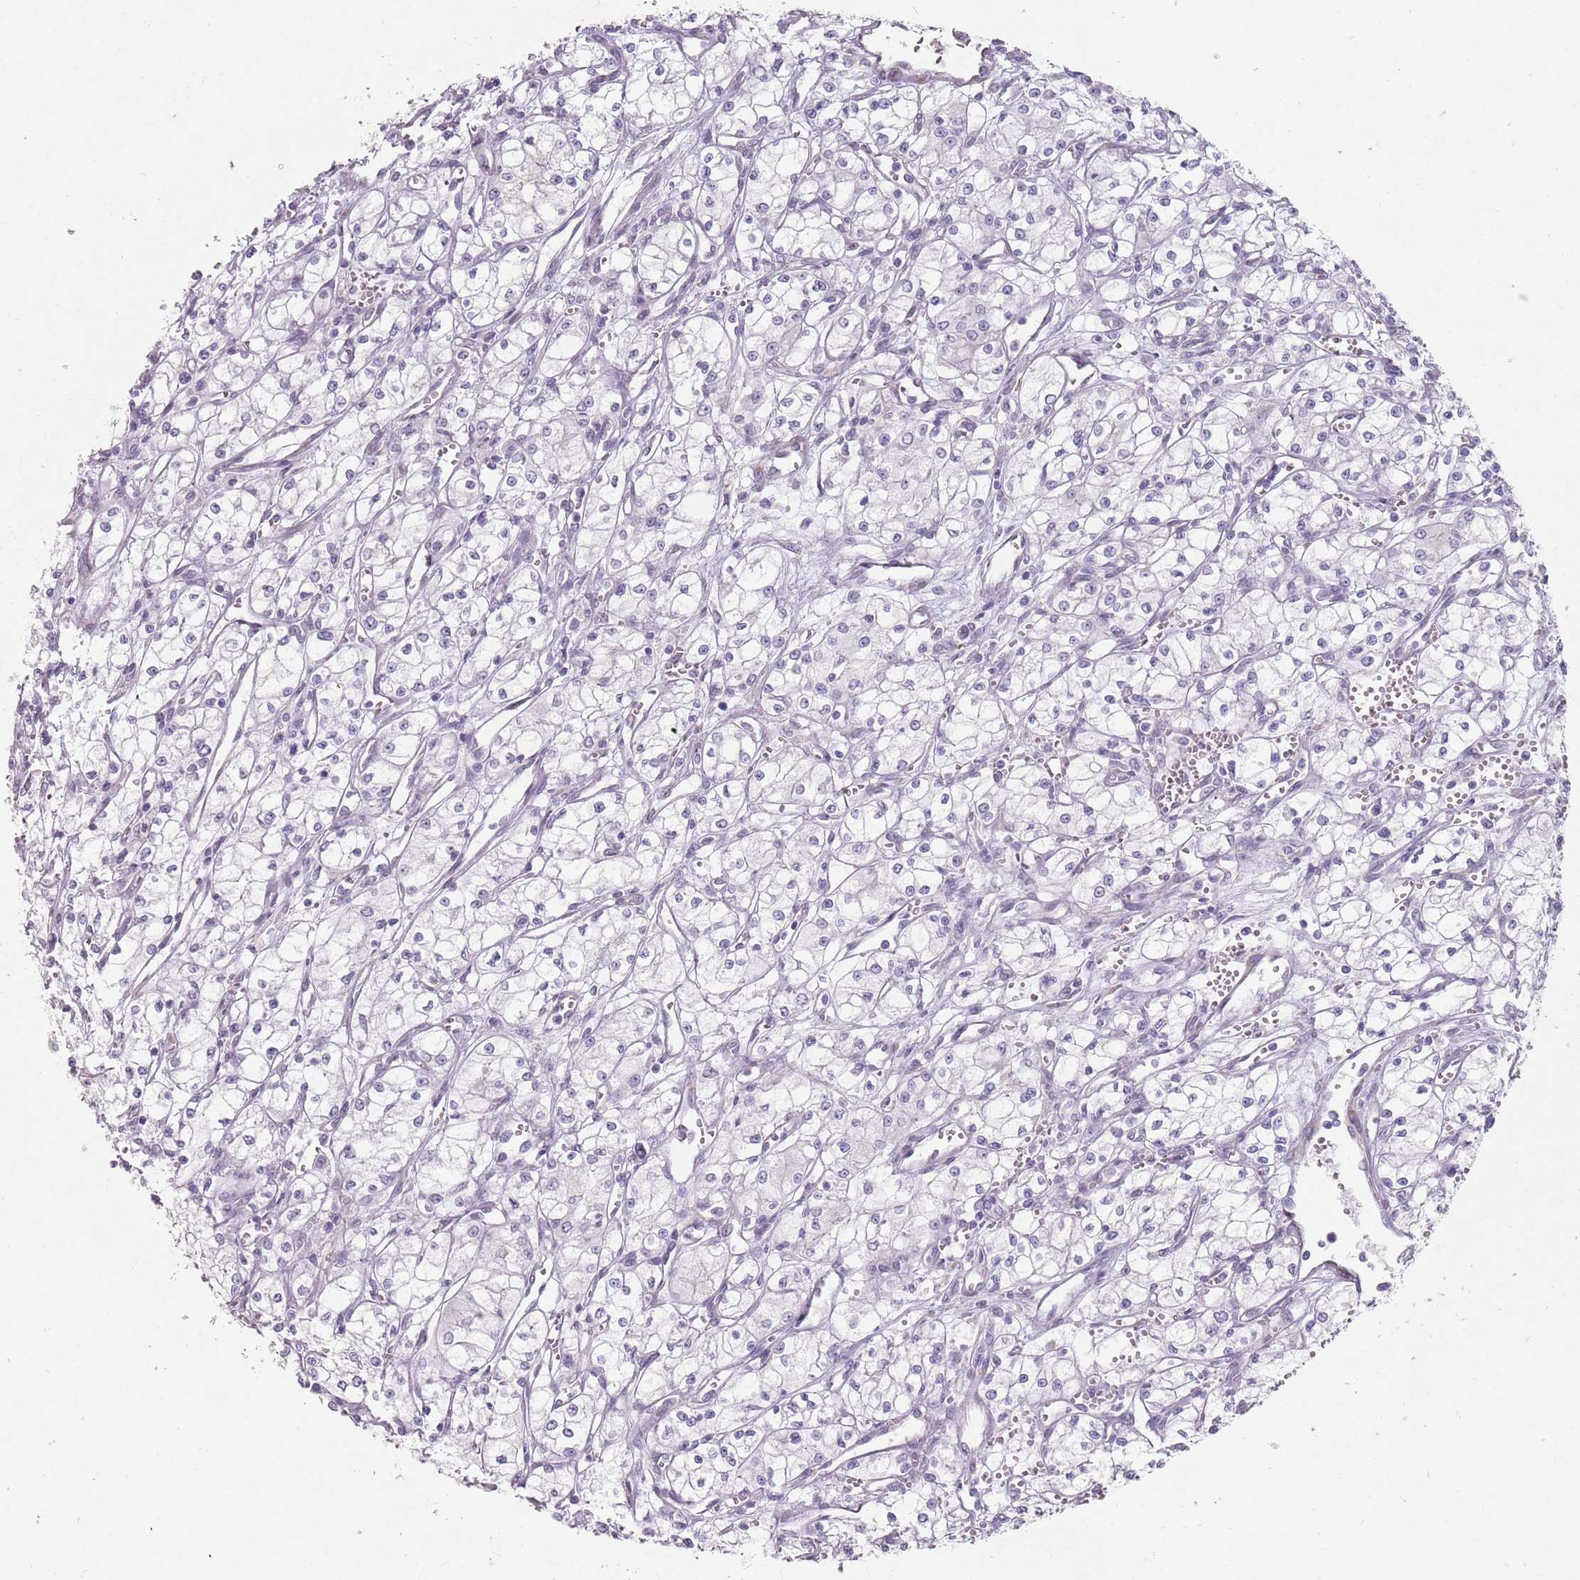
{"staining": {"intensity": "negative", "quantity": "none", "location": "none"}, "tissue": "renal cancer", "cell_type": "Tumor cells", "image_type": "cancer", "snomed": [{"axis": "morphology", "description": "Adenocarcinoma, NOS"}, {"axis": "topography", "description": "Kidney"}], "caption": "A high-resolution micrograph shows immunohistochemistry staining of renal cancer, which shows no significant staining in tumor cells.", "gene": "DDX4", "patient": {"sex": "male", "age": 59}}